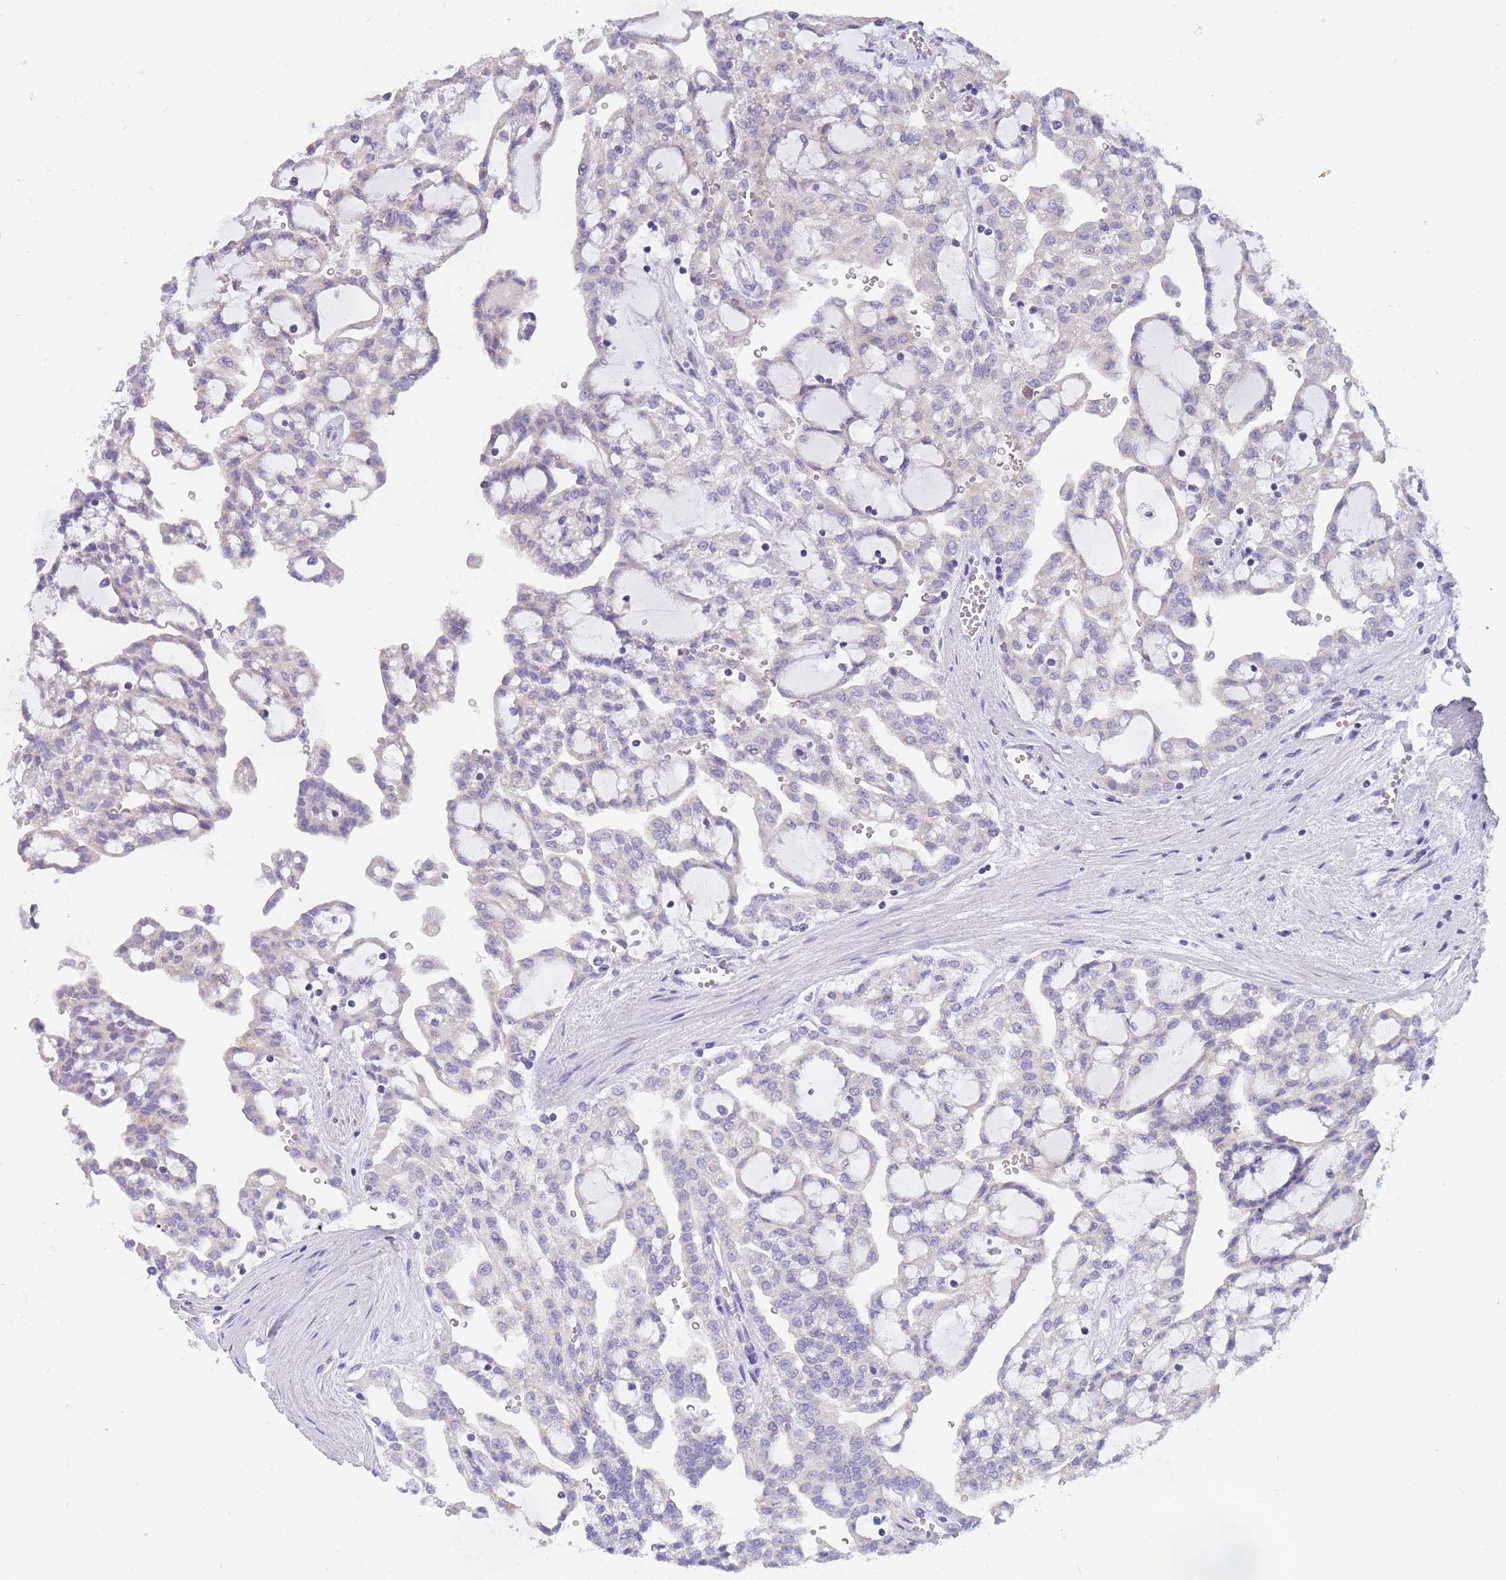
{"staining": {"intensity": "negative", "quantity": "none", "location": "none"}, "tissue": "renal cancer", "cell_type": "Tumor cells", "image_type": "cancer", "snomed": [{"axis": "morphology", "description": "Adenocarcinoma, NOS"}, {"axis": "topography", "description": "Kidney"}], "caption": "There is no significant positivity in tumor cells of renal cancer (adenocarcinoma). The staining was performed using DAB to visualize the protein expression in brown, while the nuclei were stained in blue with hematoxylin (Magnification: 20x).", "gene": "DHRS11", "patient": {"sex": "male", "age": 63}}